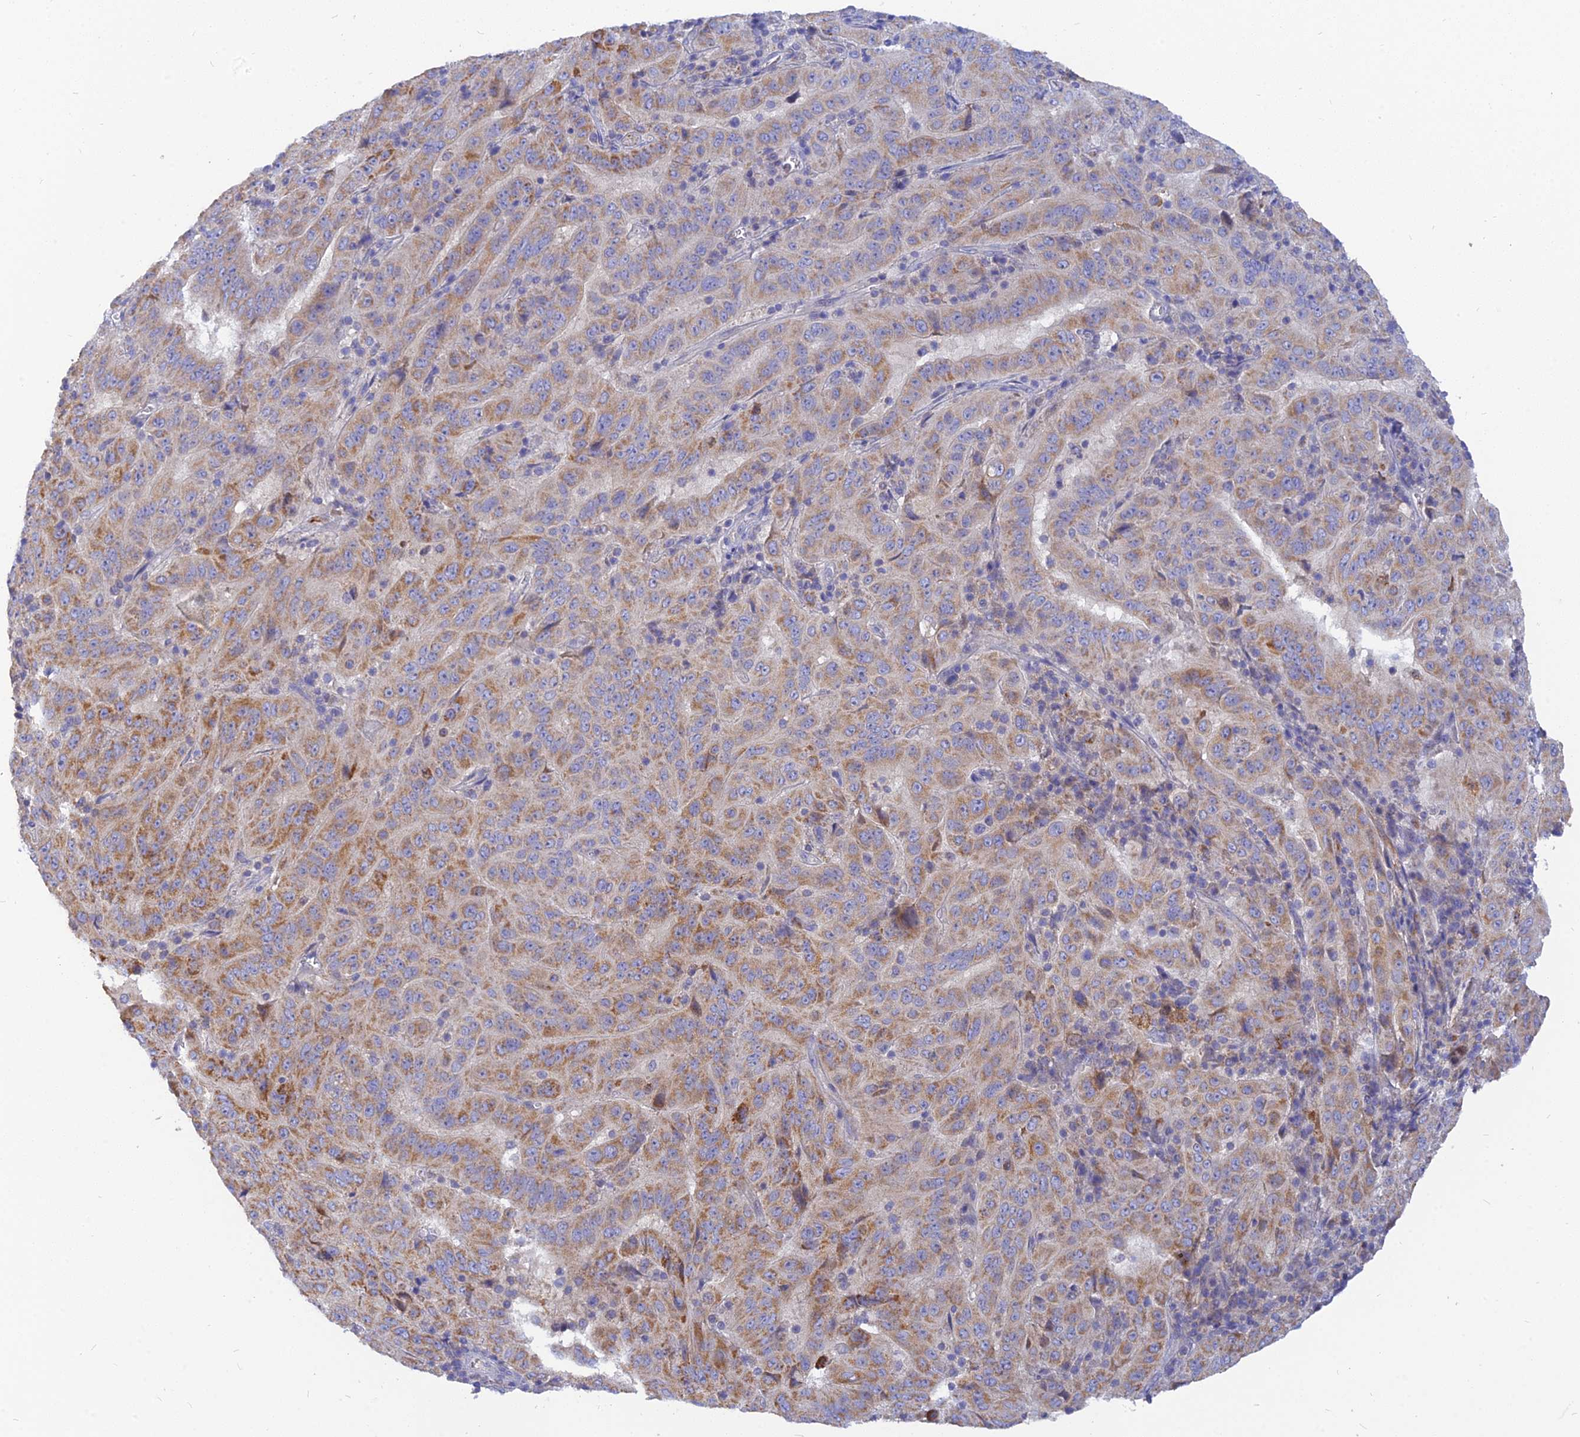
{"staining": {"intensity": "moderate", "quantity": ">75%", "location": "cytoplasmic/membranous"}, "tissue": "pancreatic cancer", "cell_type": "Tumor cells", "image_type": "cancer", "snomed": [{"axis": "morphology", "description": "Adenocarcinoma, NOS"}, {"axis": "topography", "description": "Pancreas"}], "caption": "This is an image of immunohistochemistry (IHC) staining of adenocarcinoma (pancreatic), which shows moderate positivity in the cytoplasmic/membranous of tumor cells.", "gene": "CACNA1B", "patient": {"sex": "male", "age": 63}}